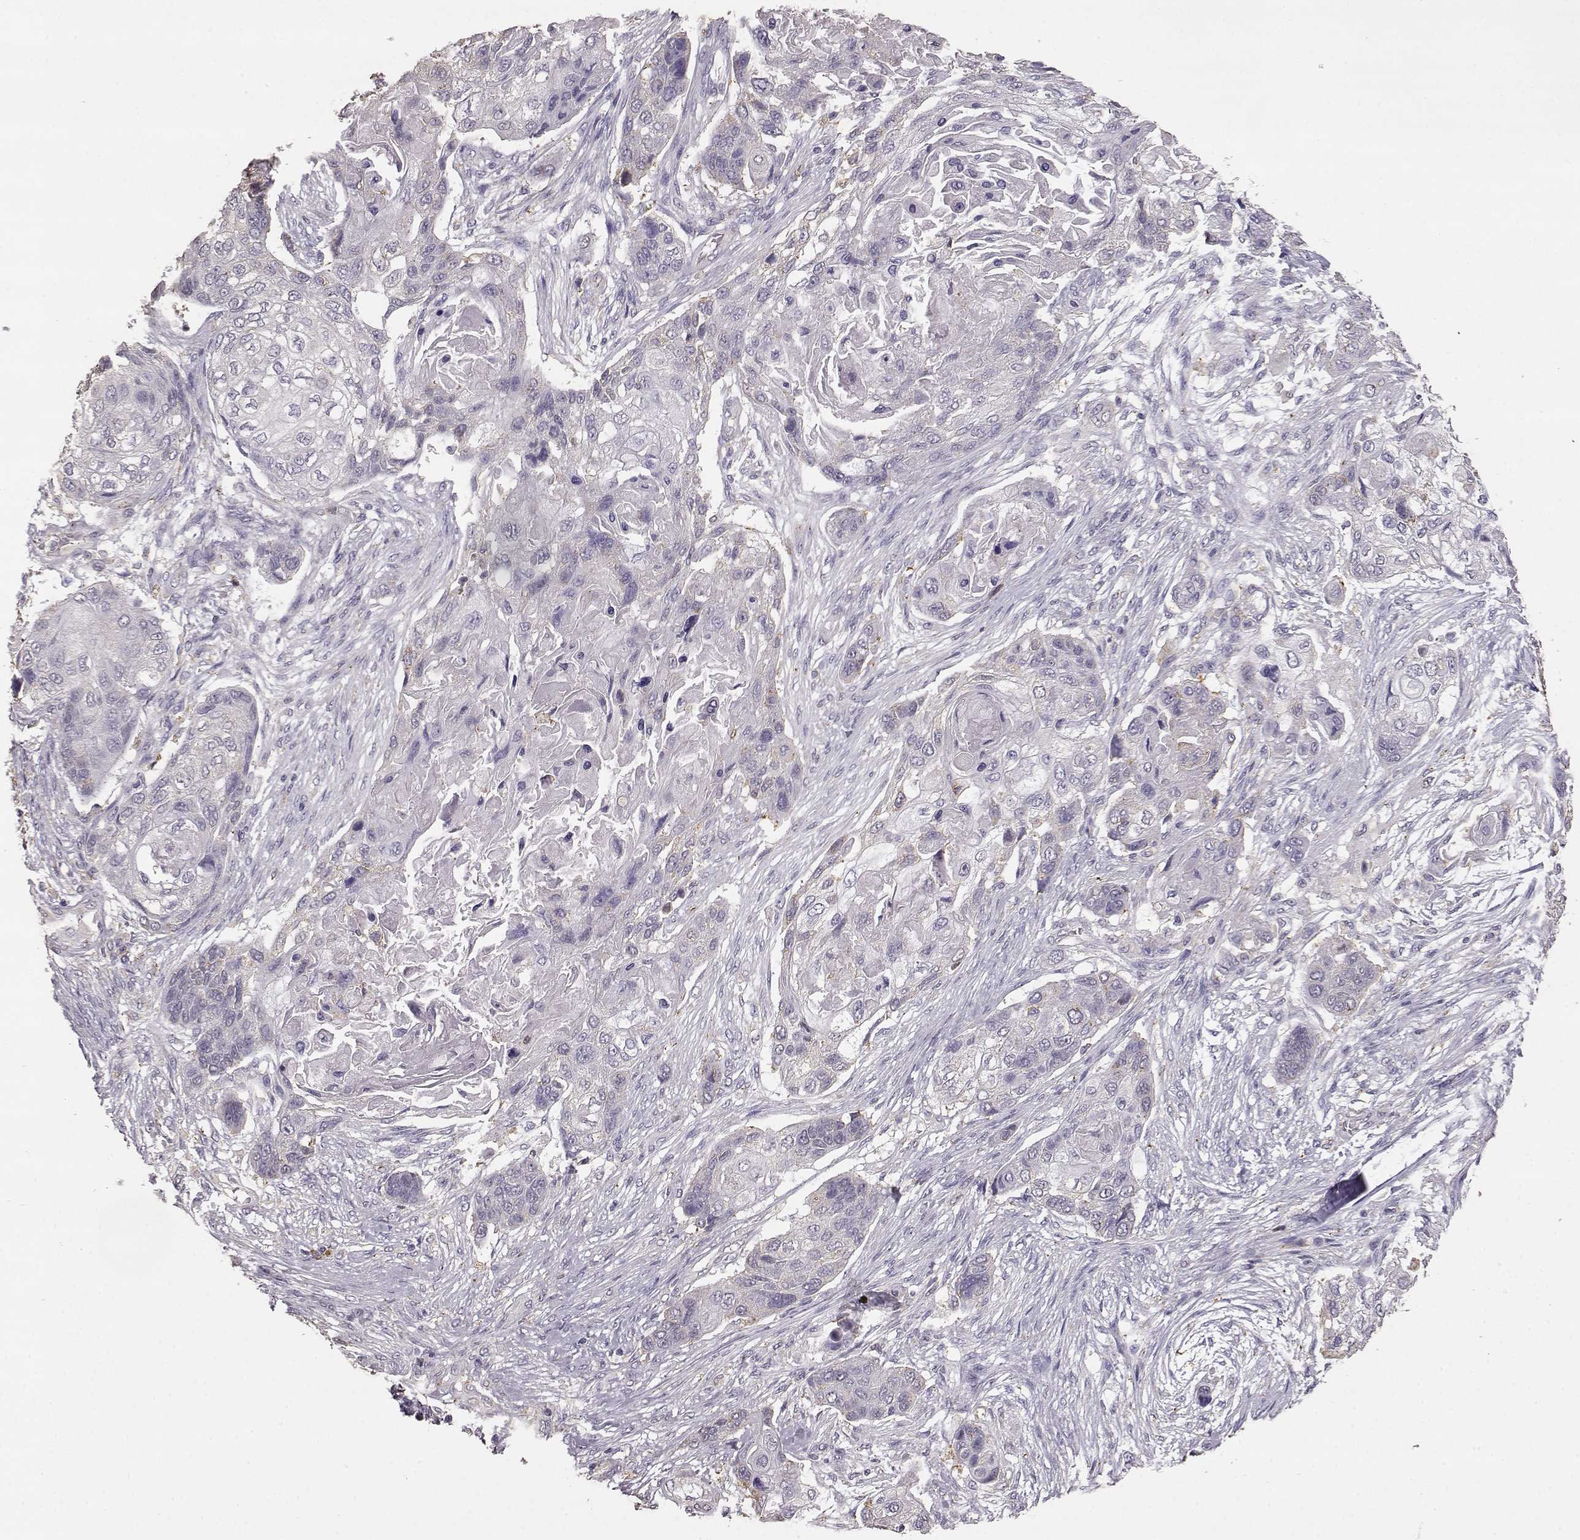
{"staining": {"intensity": "negative", "quantity": "none", "location": "none"}, "tissue": "lung cancer", "cell_type": "Tumor cells", "image_type": "cancer", "snomed": [{"axis": "morphology", "description": "Squamous cell carcinoma, NOS"}, {"axis": "topography", "description": "Lung"}], "caption": "This is a photomicrograph of IHC staining of lung squamous cell carcinoma, which shows no expression in tumor cells.", "gene": "GABRG3", "patient": {"sex": "male", "age": 69}}